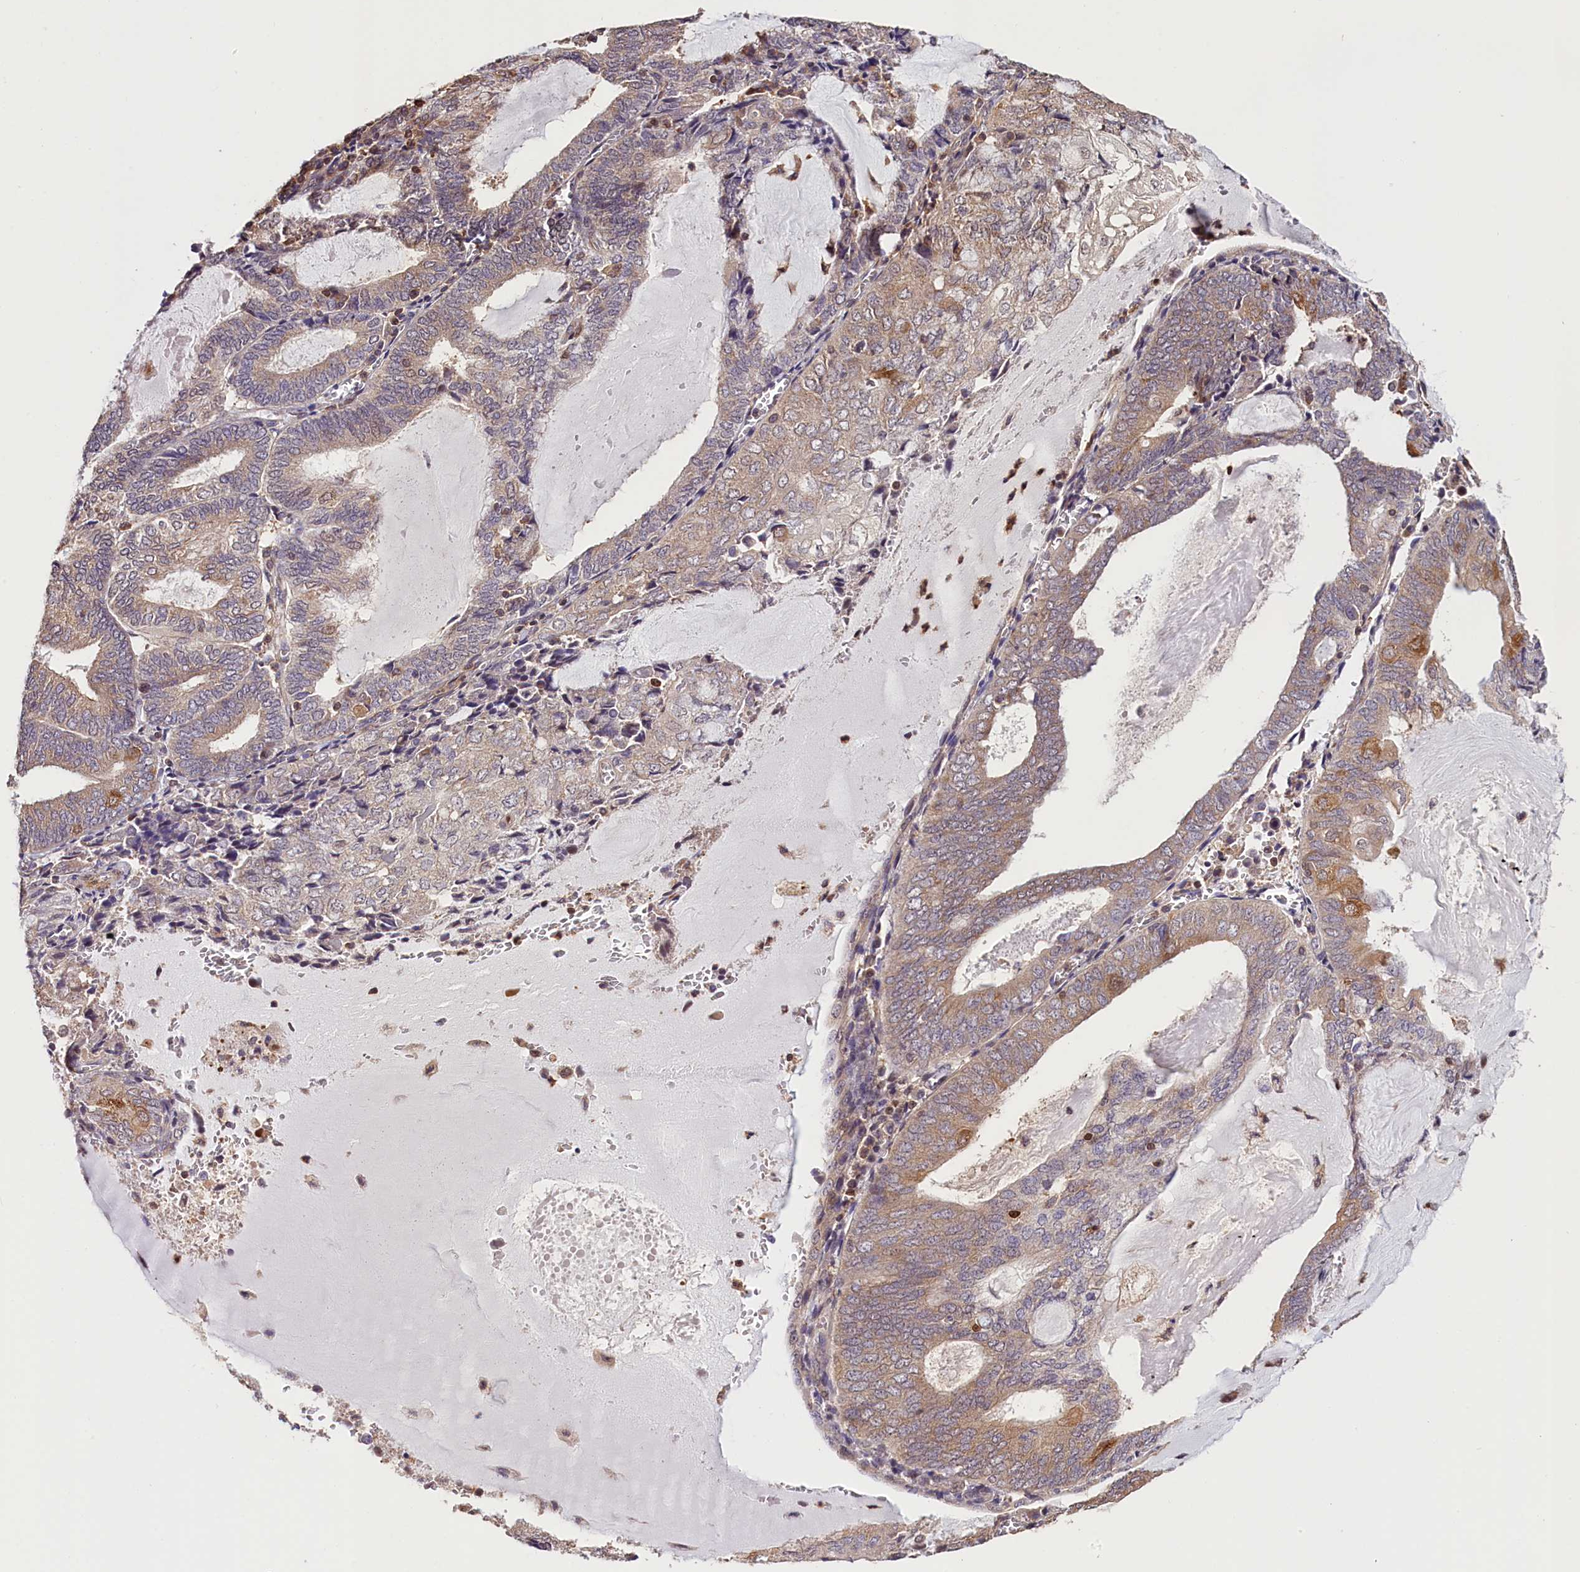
{"staining": {"intensity": "moderate", "quantity": "25%-75%", "location": "cytoplasmic/membranous"}, "tissue": "endometrial cancer", "cell_type": "Tumor cells", "image_type": "cancer", "snomed": [{"axis": "morphology", "description": "Adenocarcinoma, NOS"}, {"axis": "topography", "description": "Endometrium"}], "caption": "Endometrial cancer stained with a protein marker exhibits moderate staining in tumor cells.", "gene": "CHORDC1", "patient": {"sex": "female", "age": 81}}